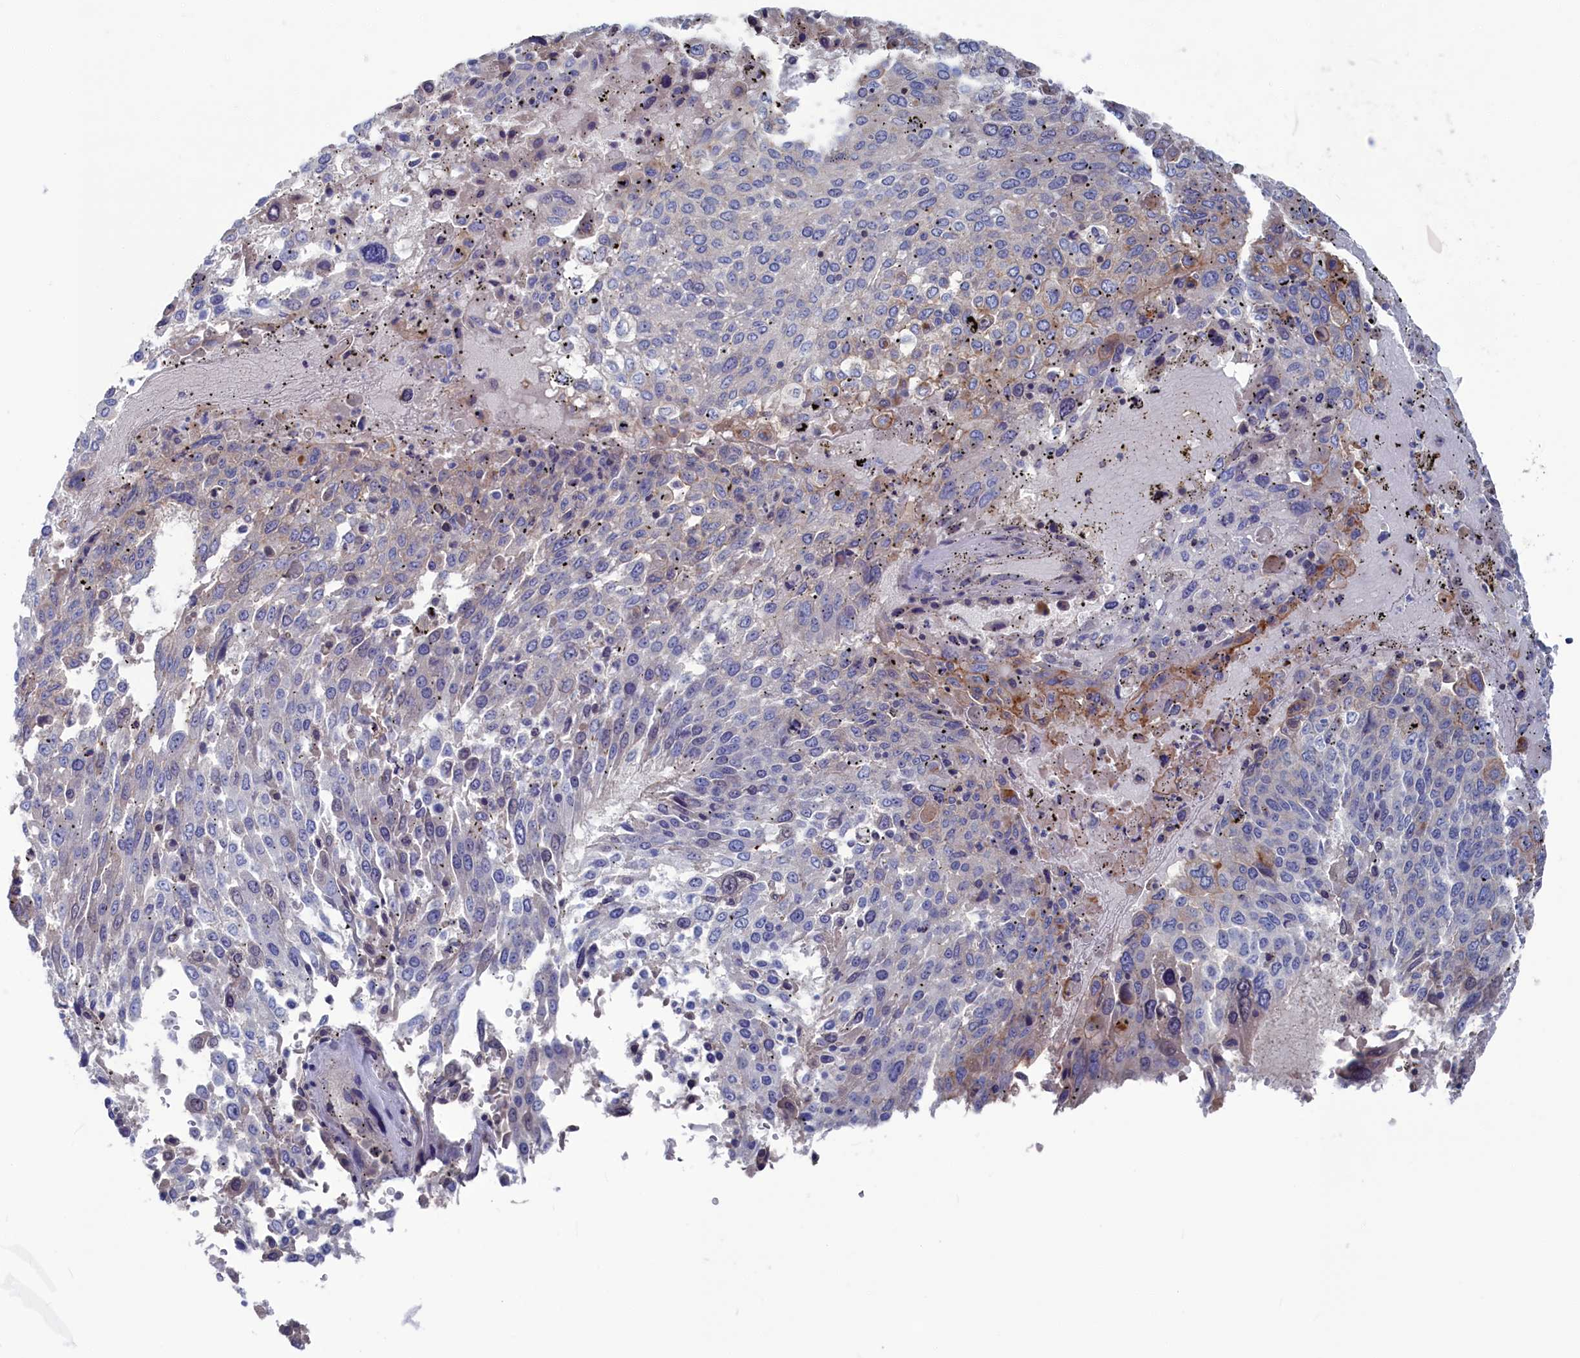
{"staining": {"intensity": "weak", "quantity": "<25%", "location": "cytoplasmic/membranous"}, "tissue": "lung cancer", "cell_type": "Tumor cells", "image_type": "cancer", "snomed": [{"axis": "morphology", "description": "Squamous cell carcinoma, NOS"}, {"axis": "topography", "description": "Lung"}], "caption": "DAB (3,3'-diaminobenzidine) immunohistochemical staining of lung squamous cell carcinoma reveals no significant expression in tumor cells. (Brightfield microscopy of DAB immunohistochemistry at high magnification).", "gene": "CEND1", "patient": {"sex": "male", "age": 65}}